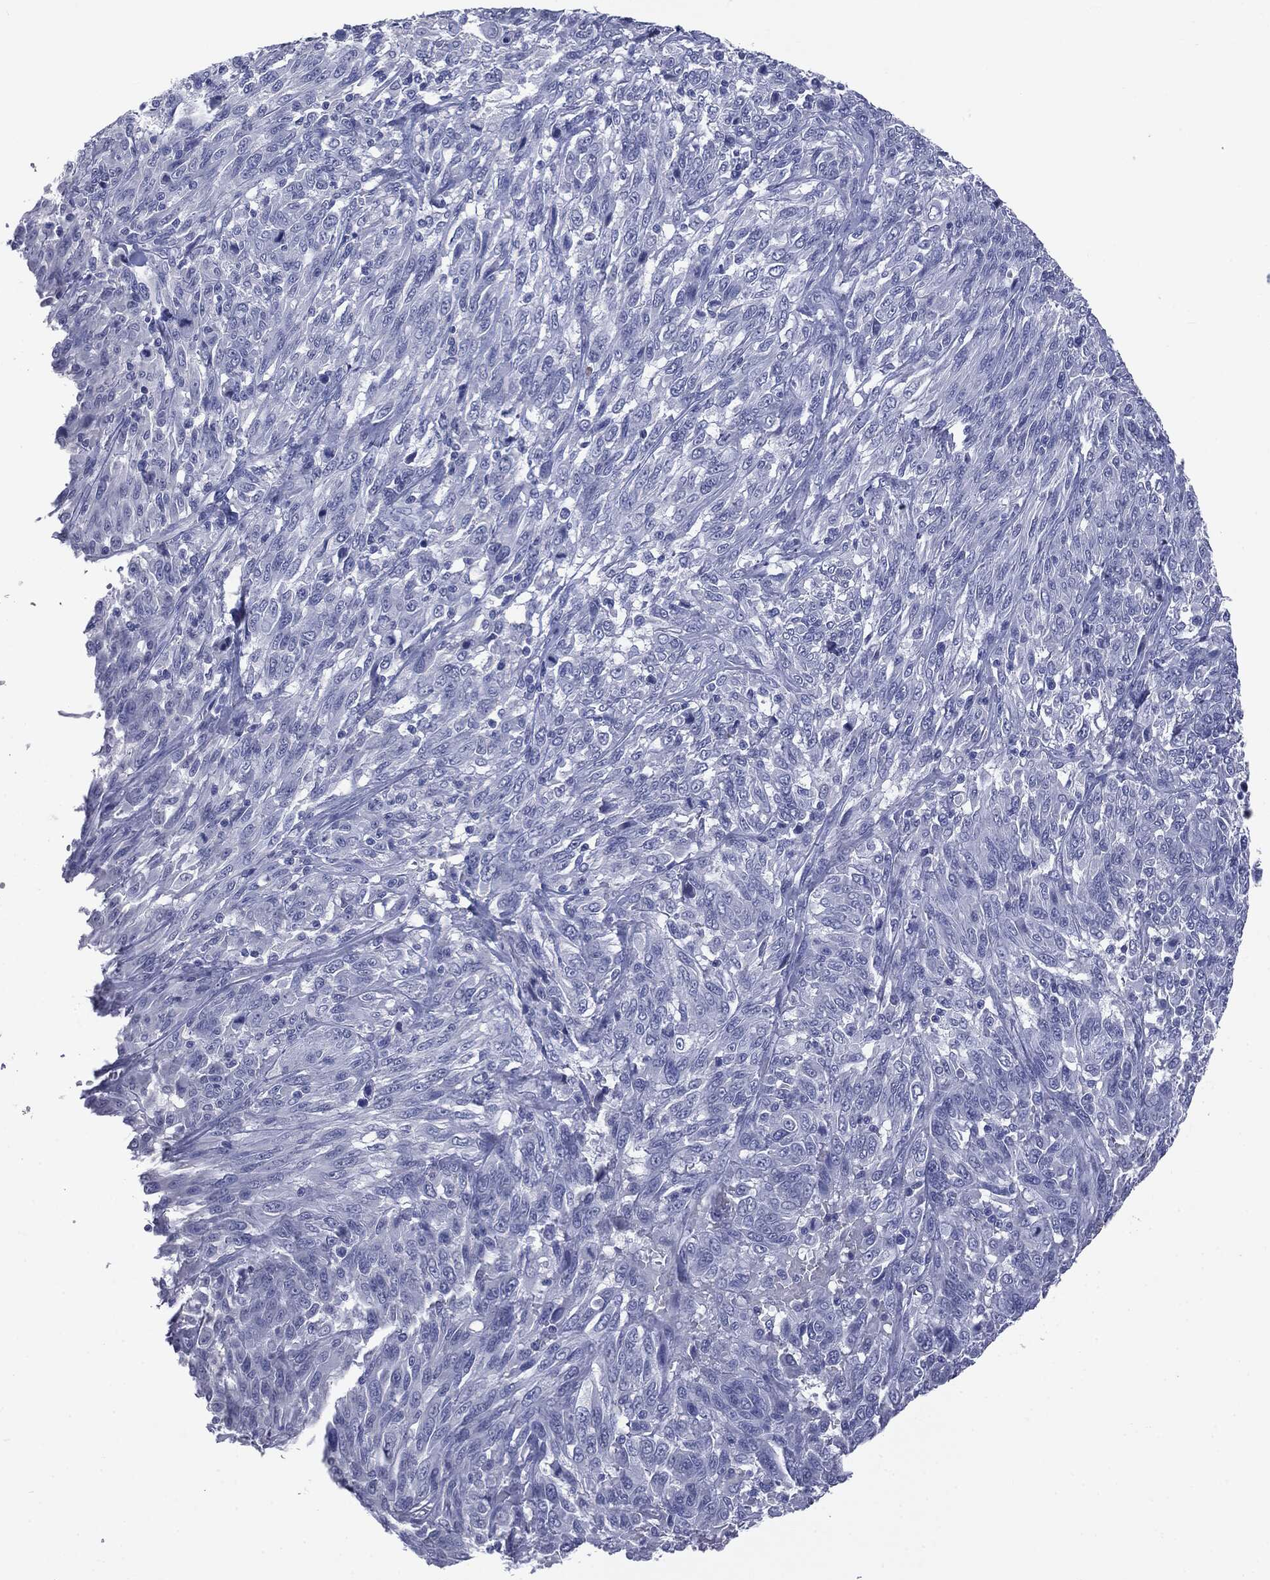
{"staining": {"intensity": "negative", "quantity": "none", "location": "none"}, "tissue": "melanoma", "cell_type": "Tumor cells", "image_type": "cancer", "snomed": [{"axis": "morphology", "description": "Malignant melanoma, NOS"}, {"axis": "topography", "description": "Skin"}], "caption": "Histopathology image shows no significant protein staining in tumor cells of malignant melanoma.", "gene": "TSHB", "patient": {"sex": "female", "age": 91}}